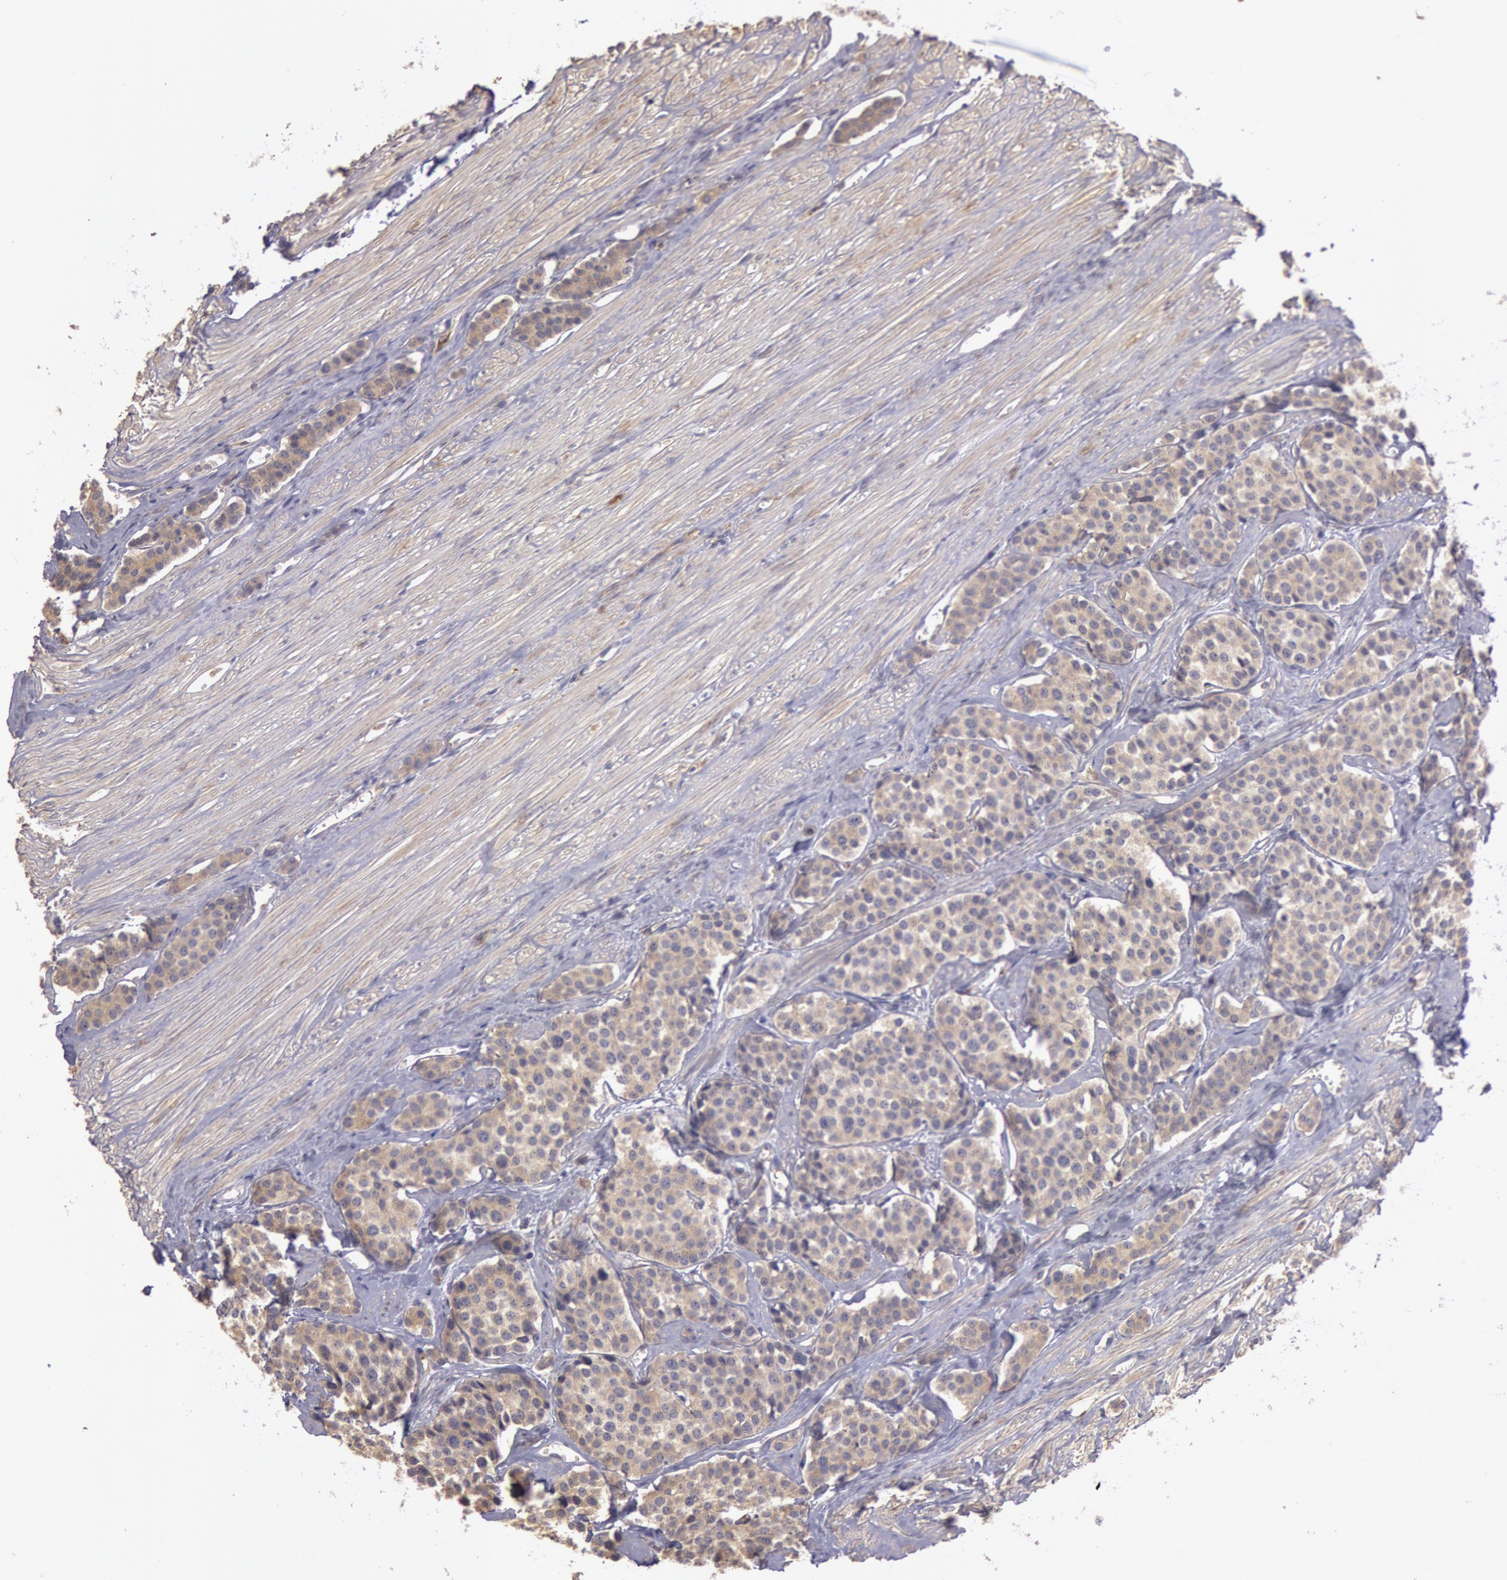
{"staining": {"intensity": "moderate", "quantity": ">75%", "location": "cytoplasmic/membranous"}, "tissue": "carcinoid", "cell_type": "Tumor cells", "image_type": "cancer", "snomed": [{"axis": "morphology", "description": "Carcinoid, malignant, NOS"}, {"axis": "topography", "description": "Small intestine"}], "caption": "Immunohistochemistry (IHC) (DAB (3,3'-diaminobenzidine)) staining of human malignant carcinoid reveals moderate cytoplasmic/membranous protein expression in about >75% of tumor cells.", "gene": "NMT2", "patient": {"sex": "male", "age": 60}}